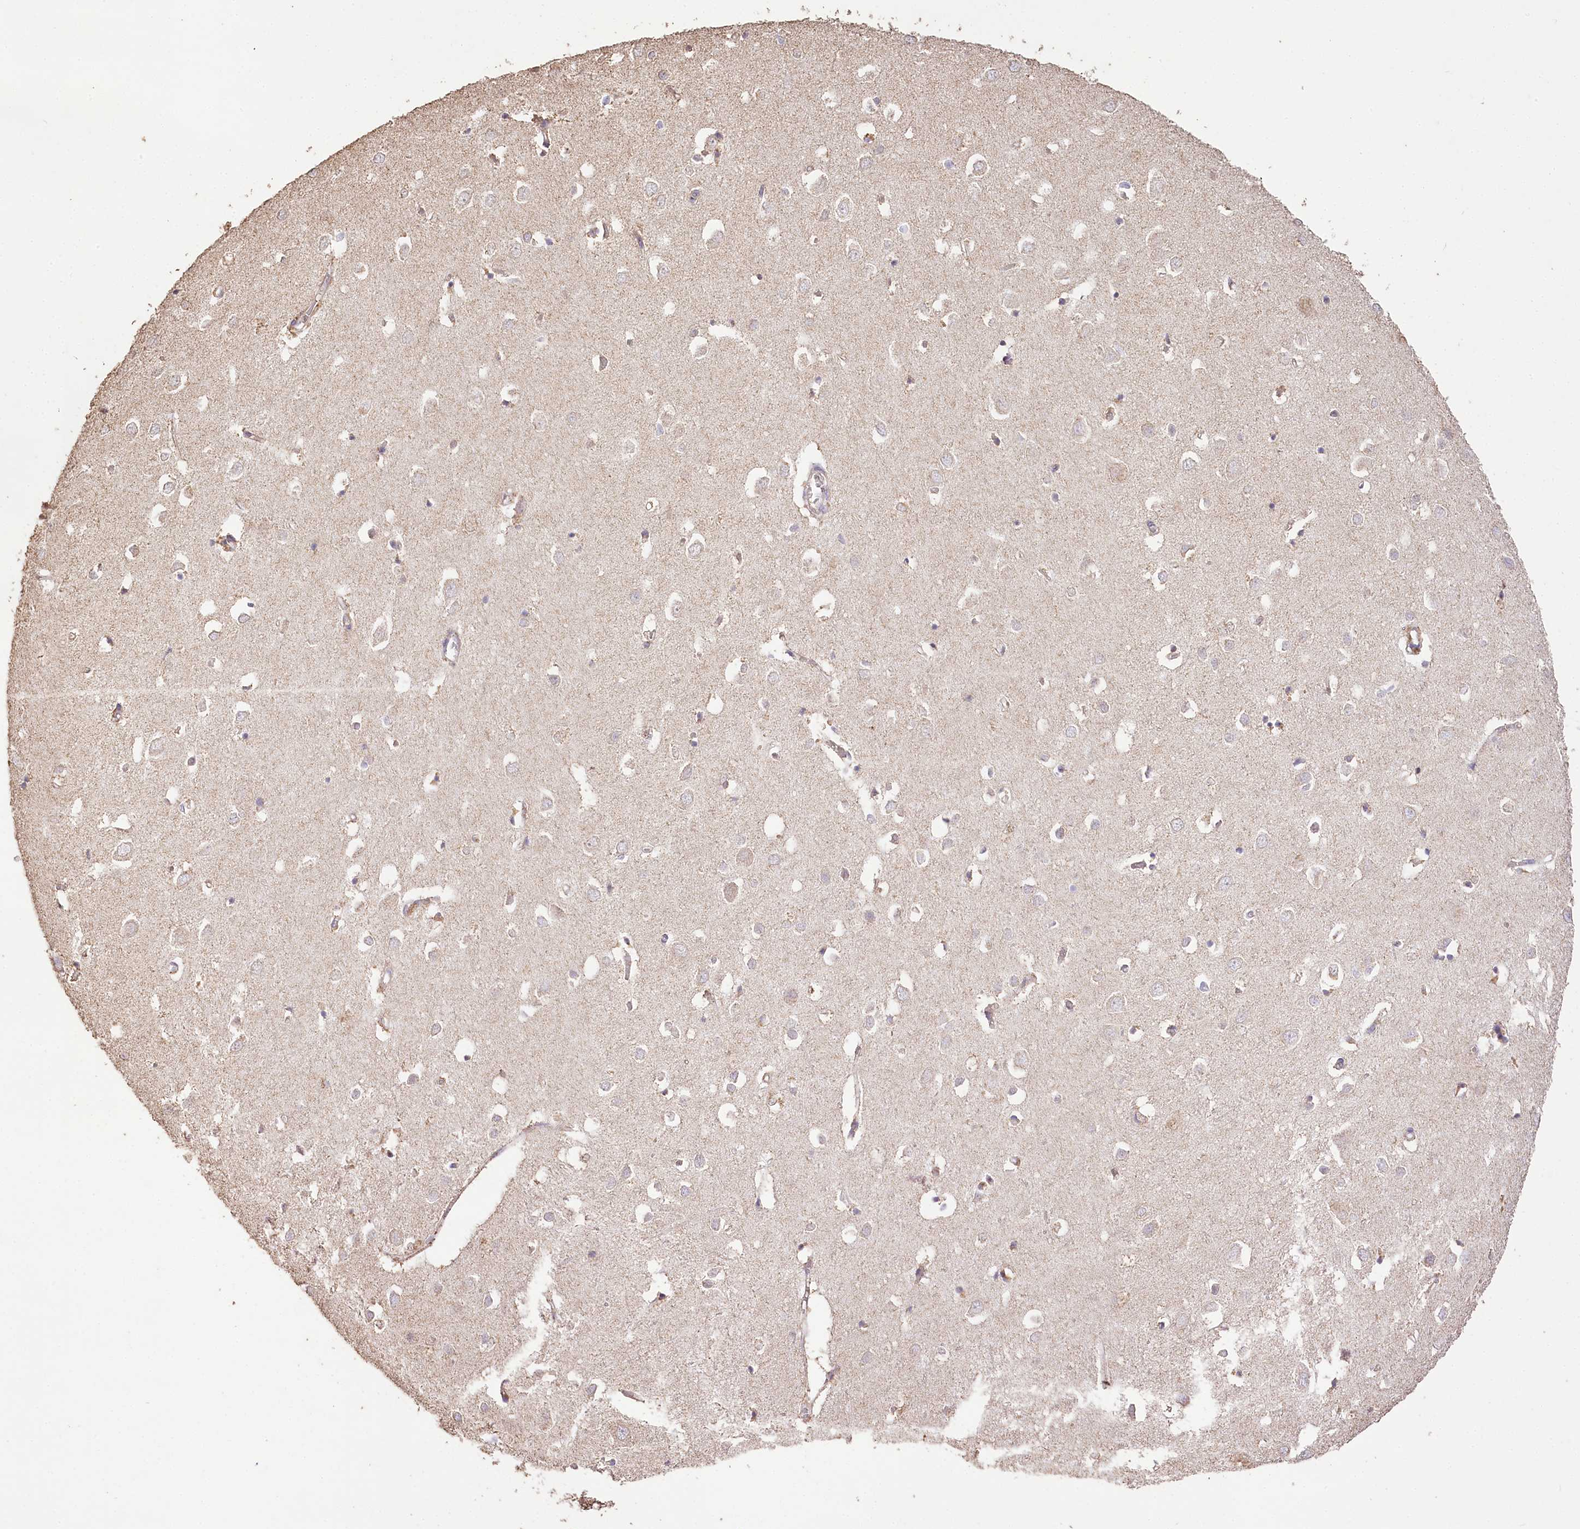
{"staining": {"intensity": "weak", "quantity": "25%-75%", "location": "cytoplasmic/membranous"}, "tissue": "cerebral cortex", "cell_type": "Endothelial cells", "image_type": "normal", "snomed": [{"axis": "morphology", "description": "Normal tissue, NOS"}, {"axis": "topography", "description": "Cerebral cortex"}], "caption": "DAB immunohistochemical staining of normal cerebral cortex demonstrates weak cytoplasmic/membranous protein positivity in about 25%-75% of endothelial cells. (DAB (3,3'-diaminobenzidine) = brown stain, brightfield microscopy at high magnification).", "gene": "IREB2", "patient": {"sex": "female", "age": 64}}